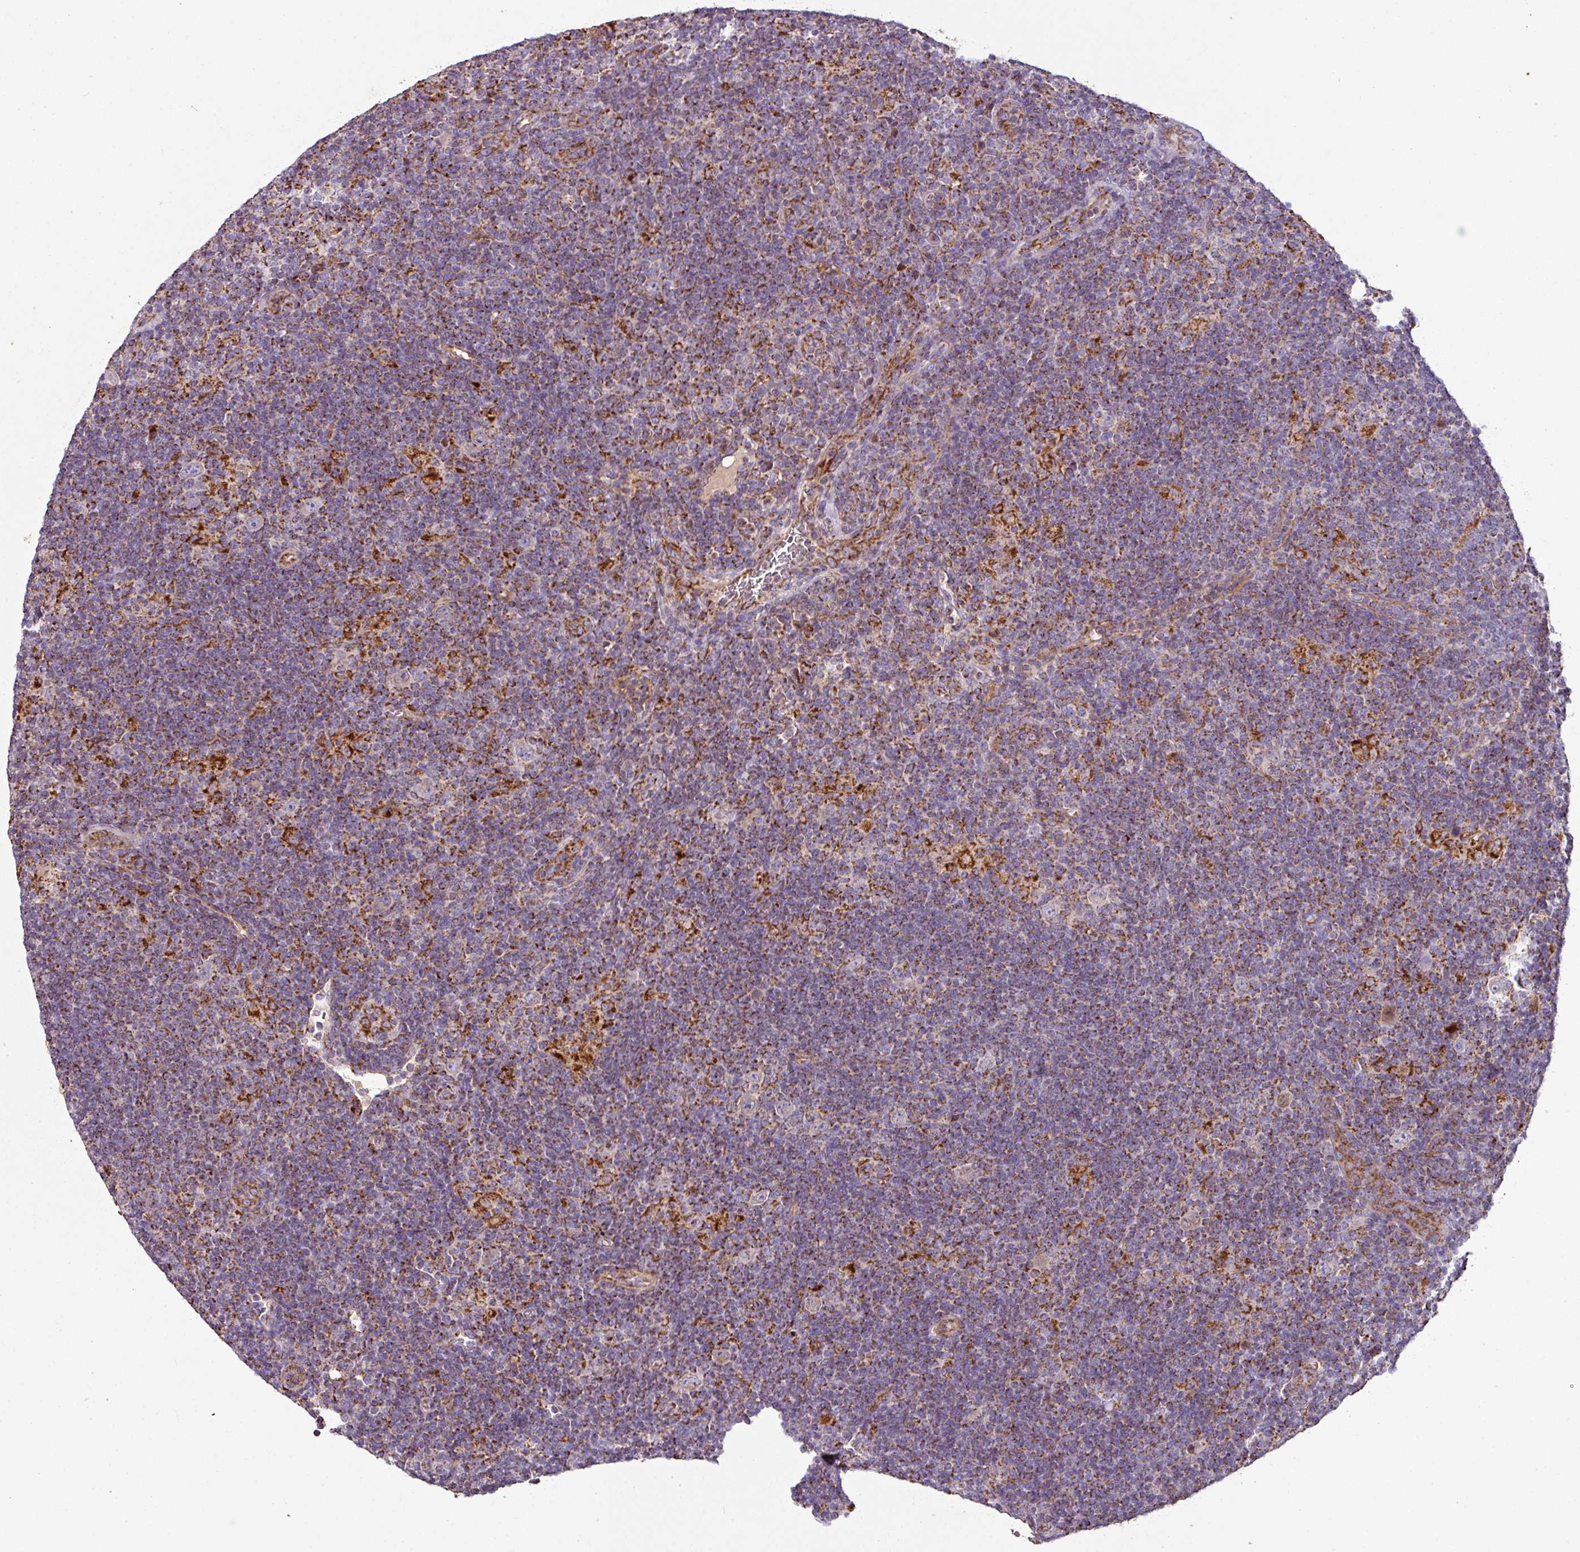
{"staining": {"intensity": "negative", "quantity": "none", "location": "none"}, "tissue": "lymphoma", "cell_type": "Tumor cells", "image_type": "cancer", "snomed": [{"axis": "morphology", "description": "Hodgkin's disease, NOS"}, {"axis": "topography", "description": "Lymph node"}], "caption": "A high-resolution photomicrograph shows immunohistochemistry staining of lymphoma, which reveals no significant staining in tumor cells.", "gene": "SQOR", "patient": {"sex": "female", "age": 57}}